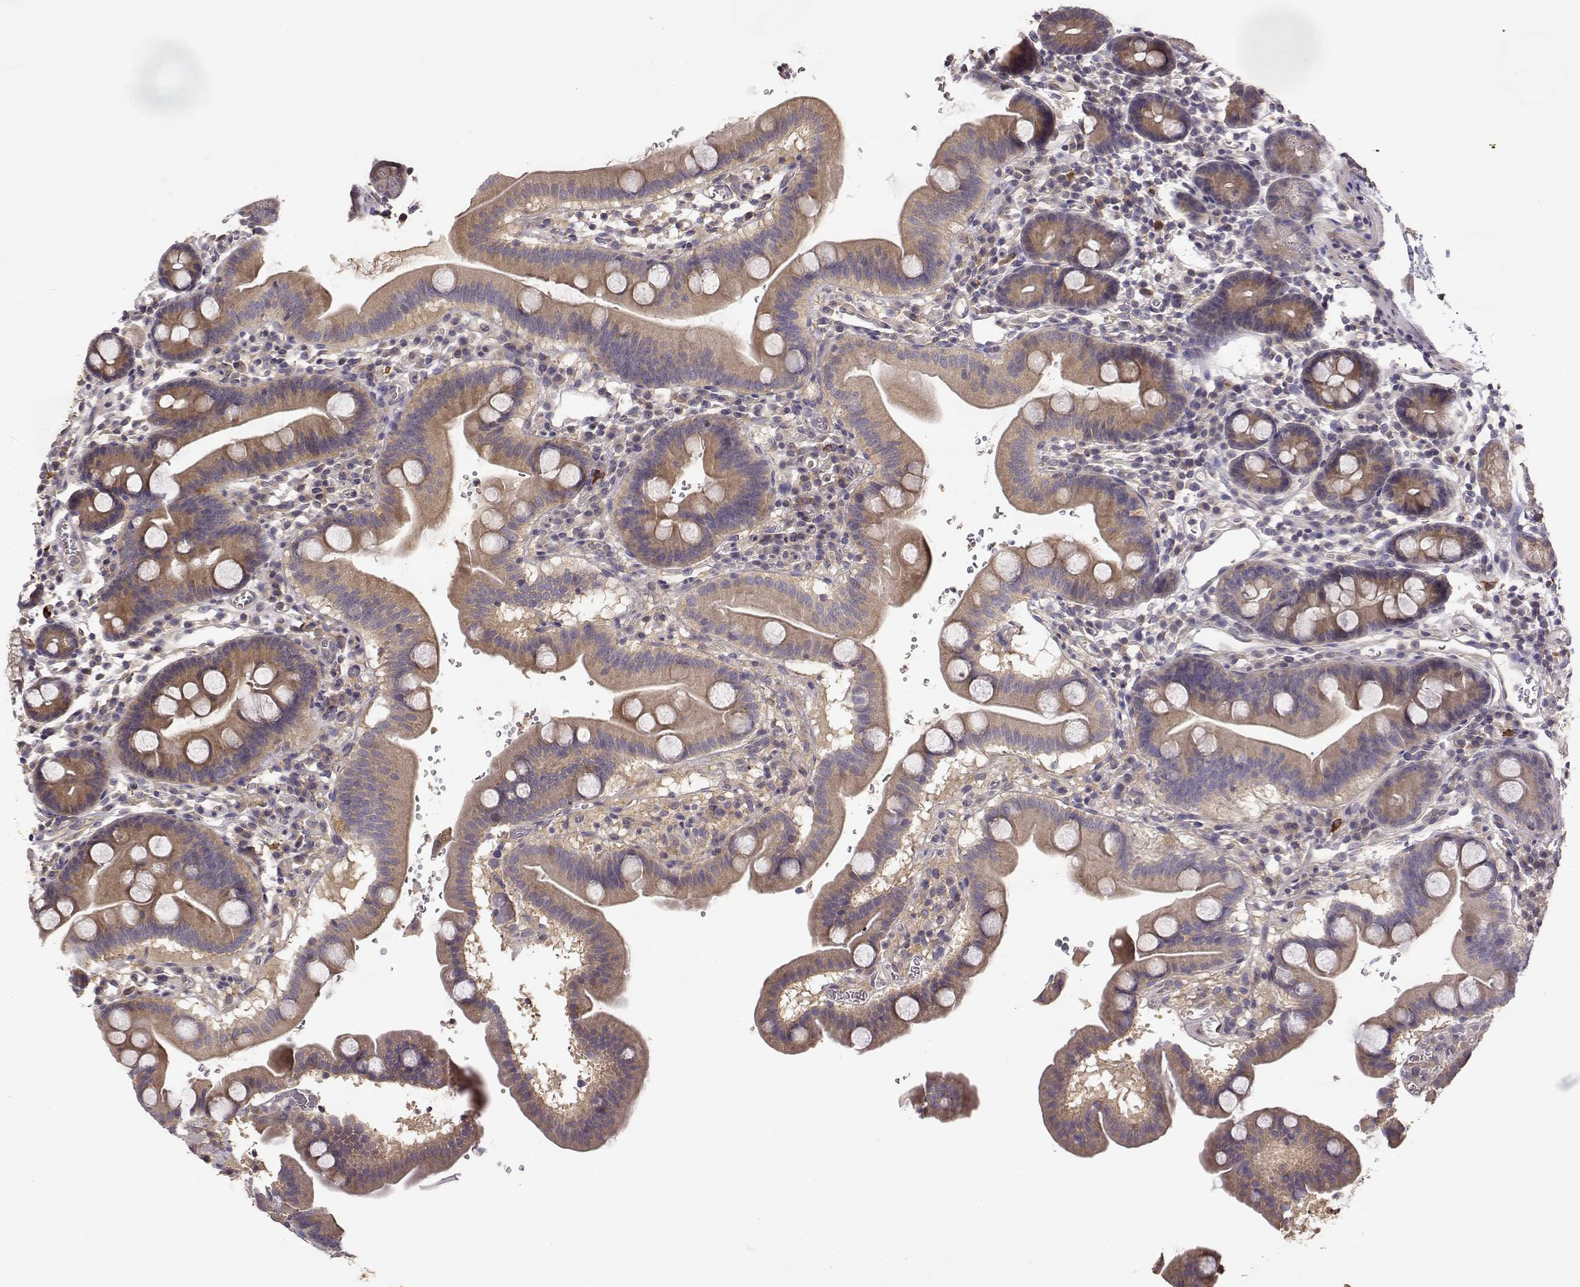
{"staining": {"intensity": "moderate", "quantity": ">75%", "location": "cytoplasmic/membranous"}, "tissue": "duodenum", "cell_type": "Glandular cells", "image_type": "normal", "snomed": [{"axis": "morphology", "description": "Normal tissue, NOS"}, {"axis": "topography", "description": "Duodenum"}], "caption": "Immunohistochemical staining of unremarkable duodenum demonstrates >75% levels of moderate cytoplasmic/membranous protein expression in approximately >75% of glandular cells. The staining was performed using DAB (3,3'-diaminobenzidine), with brown indicating positive protein expression. Nuclei are stained blue with hematoxylin.", "gene": "CRIM1", "patient": {"sex": "male", "age": 59}}